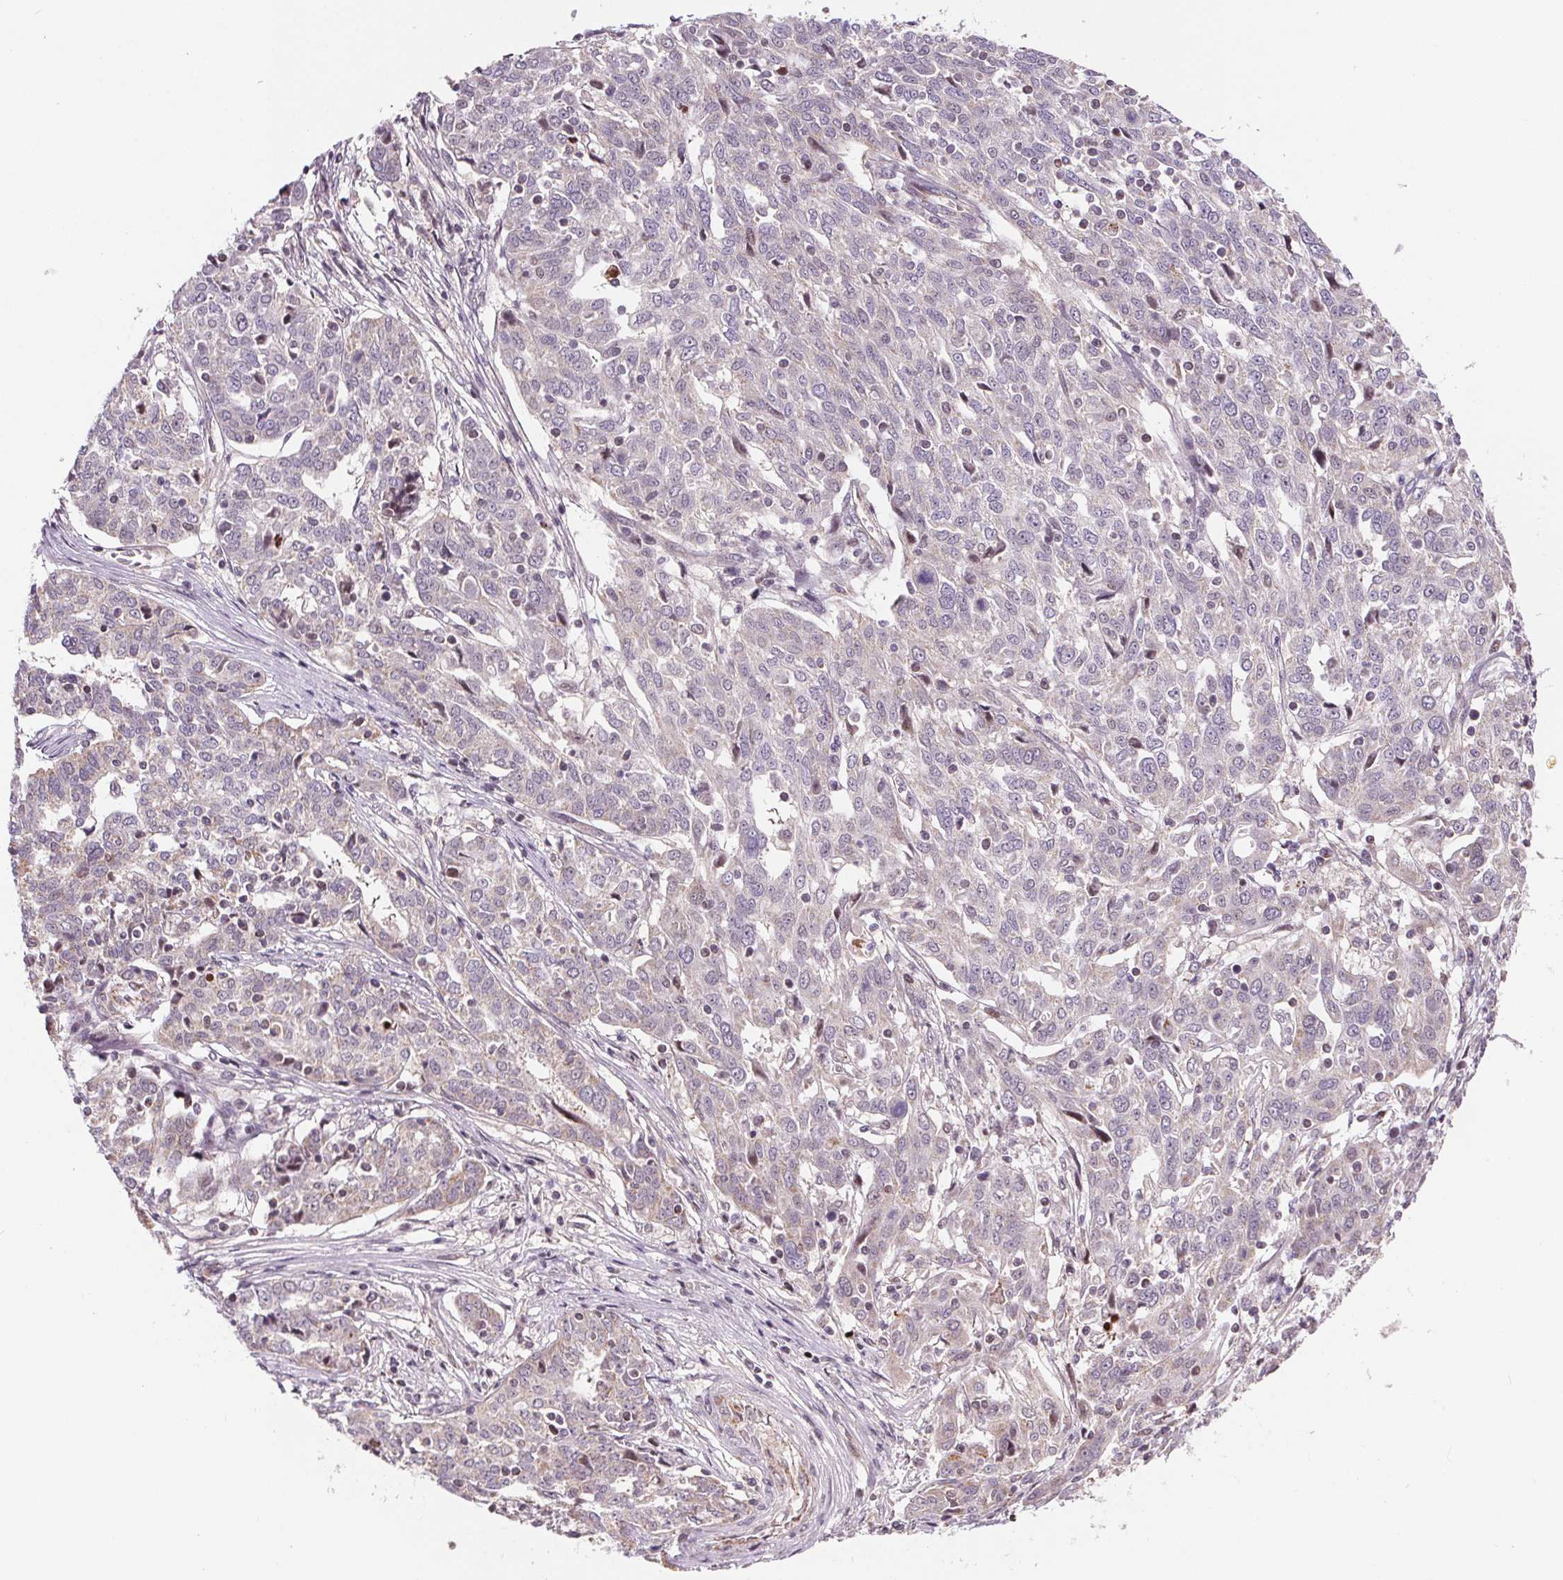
{"staining": {"intensity": "weak", "quantity": "<25%", "location": "cytoplasmic/membranous"}, "tissue": "ovarian cancer", "cell_type": "Tumor cells", "image_type": "cancer", "snomed": [{"axis": "morphology", "description": "Cystadenocarcinoma, serous, NOS"}, {"axis": "topography", "description": "Ovary"}], "caption": "A histopathology image of human ovarian cancer (serous cystadenocarcinoma) is negative for staining in tumor cells.", "gene": "SUCLA2", "patient": {"sex": "female", "age": 67}}